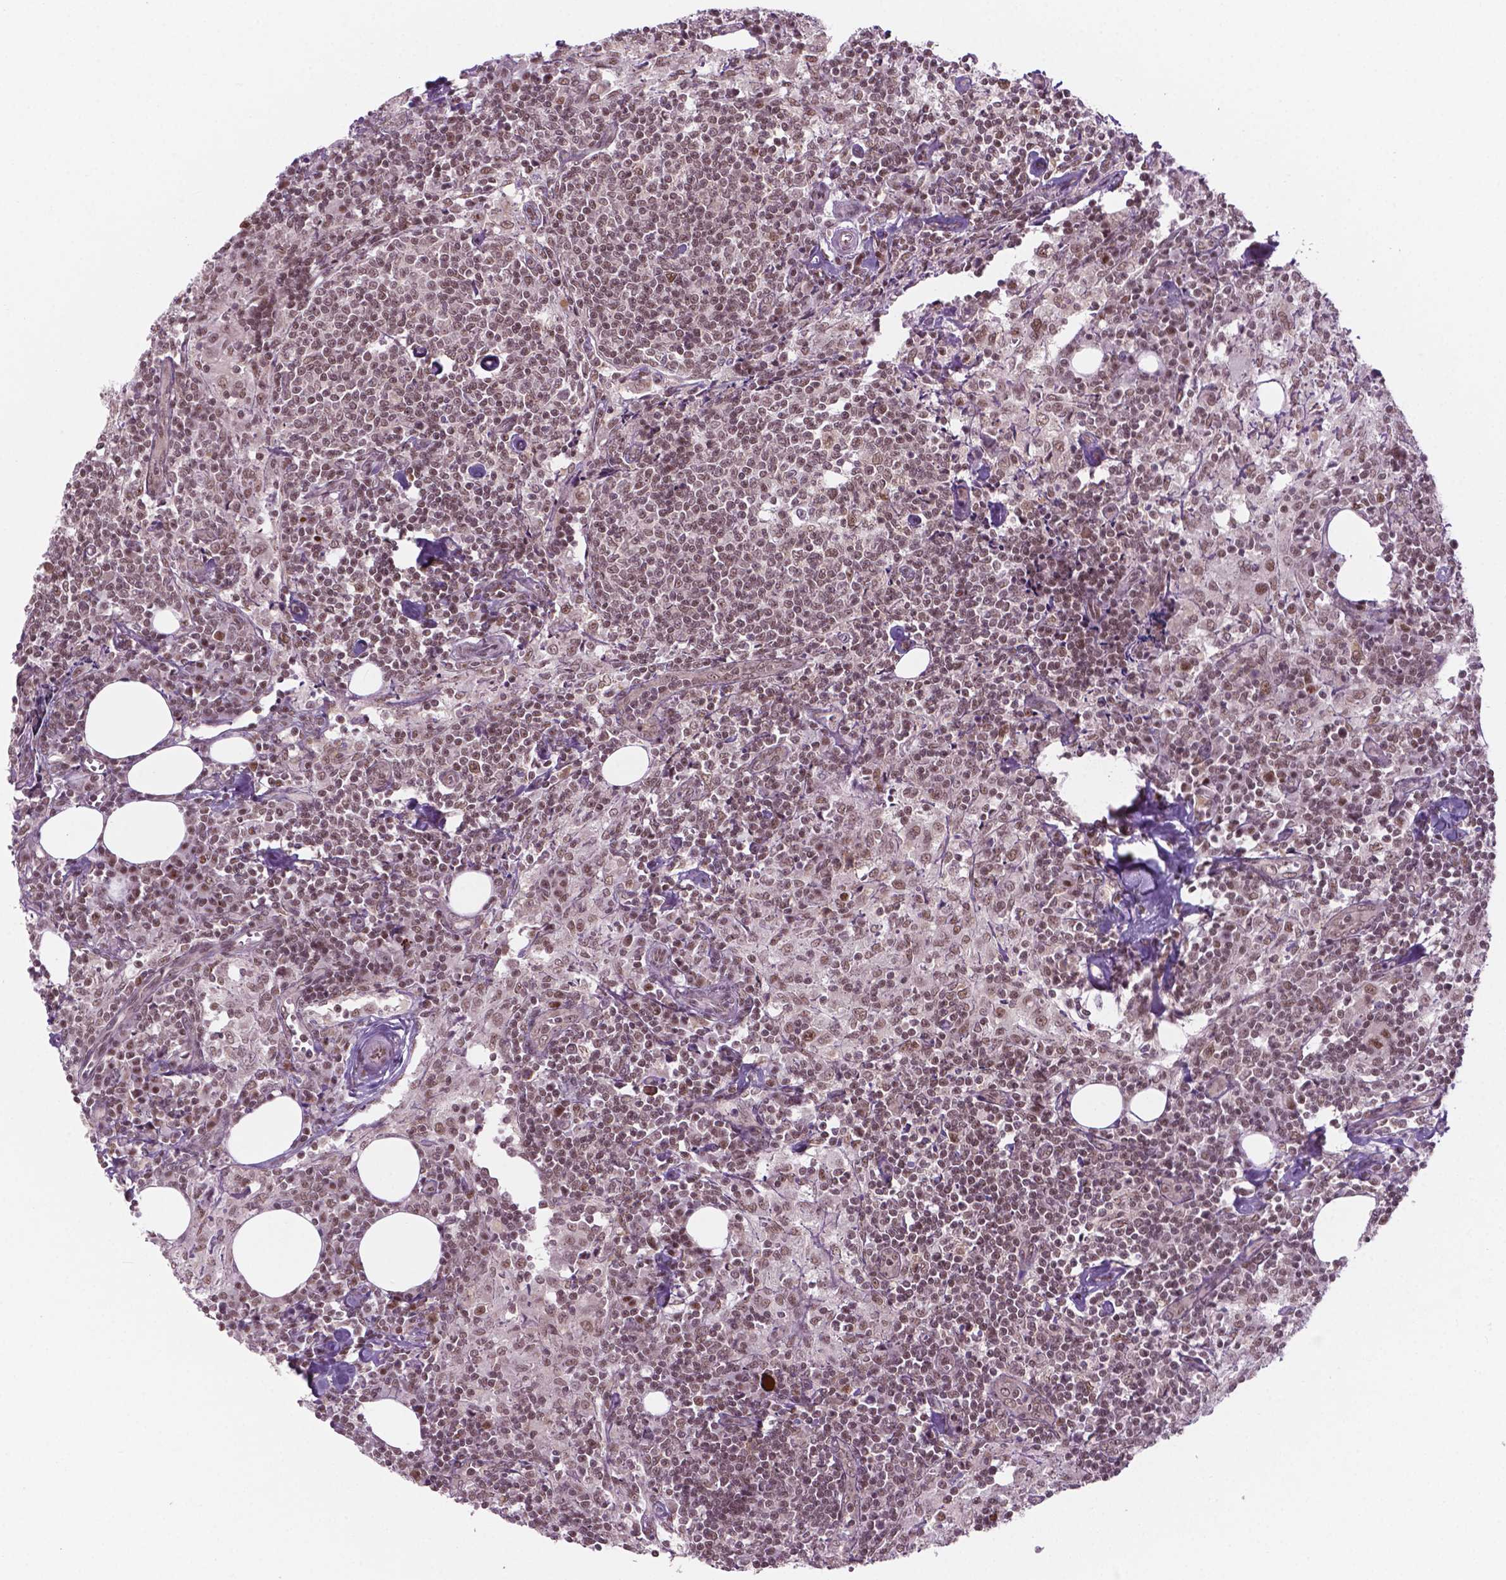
{"staining": {"intensity": "moderate", "quantity": "25%-75%", "location": "nuclear"}, "tissue": "lymph node", "cell_type": "Germinal center cells", "image_type": "normal", "snomed": [{"axis": "morphology", "description": "Normal tissue, NOS"}, {"axis": "topography", "description": "Lymph node"}], "caption": "DAB (3,3'-diaminobenzidine) immunohistochemical staining of normal lymph node shows moderate nuclear protein staining in approximately 25%-75% of germinal center cells. (IHC, brightfield microscopy, high magnification).", "gene": "PHAX", "patient": {"sex": "male", "age": 55}}